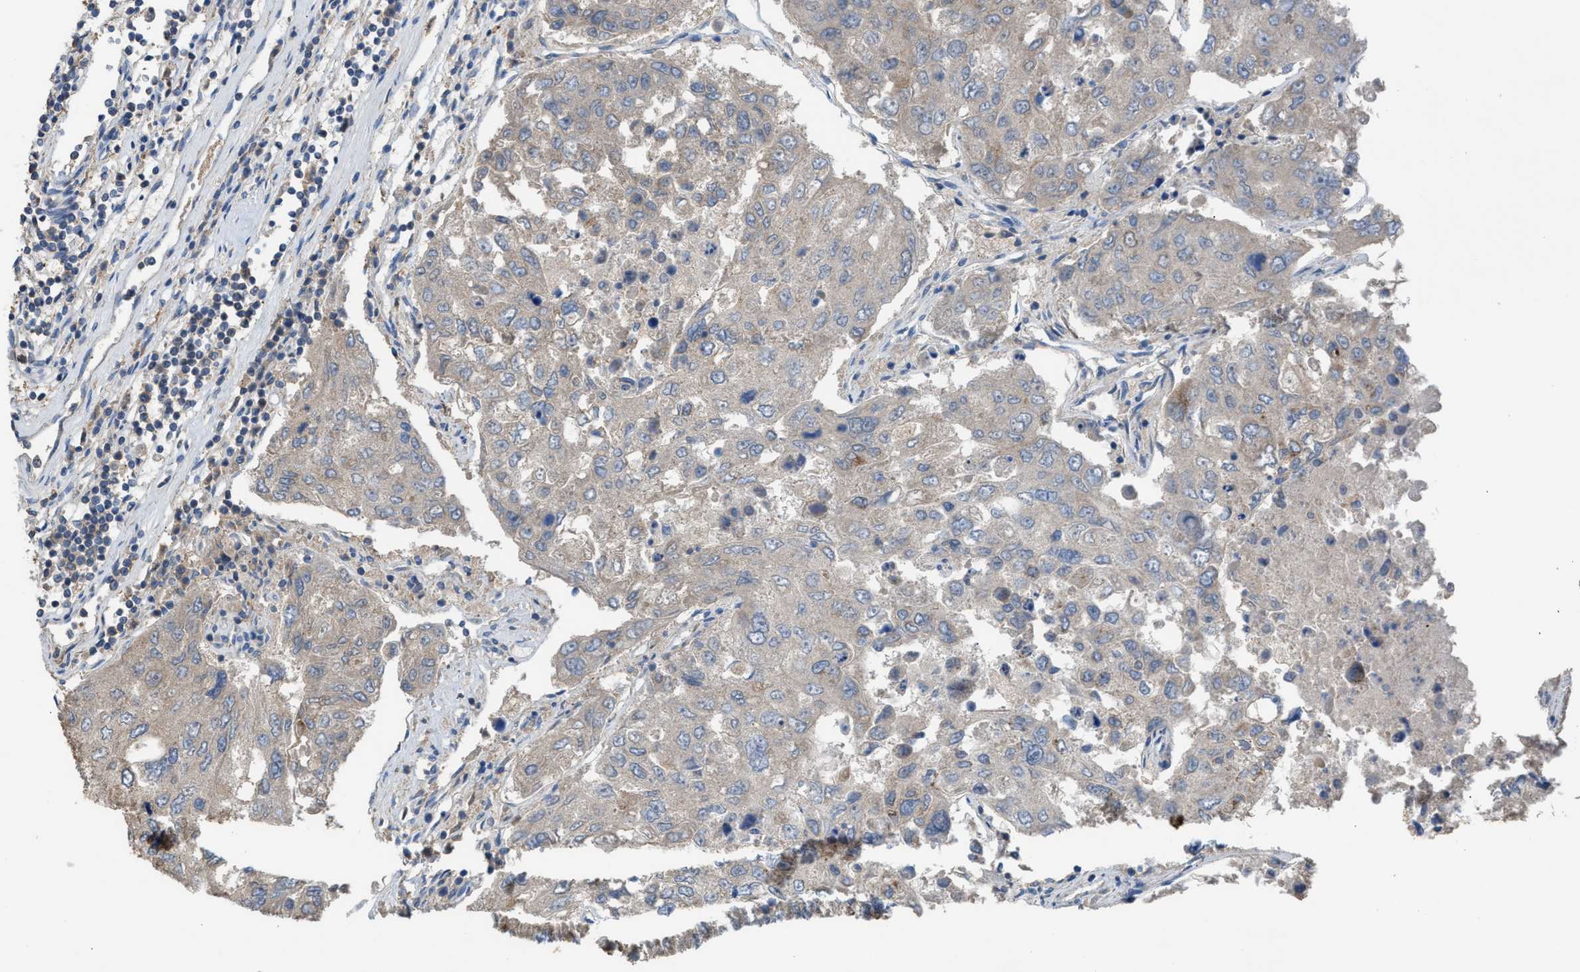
{"staining": {"intensity": "negative", "quantity": "none", "location": "none"}, "tissue": "urothelial cancer", "cell_type": "Tumor cells", "image_type": "cancer", "snomed": [{"axis": "morphology", "description": "Urothelial carcinoma, High grade"}, {"axis": "topography", "description": "Lymph node"}, {"axis": "topography", "description": "Urinary bladder"}], "caption": "Histopathology image shows no protein positivity in tumor cells of urothelial cancer tissue. Brightfield microscopy of immunohistochemistry (IHC) stained with DAB (brown) and hematoxylin (blue), captured at high magnification.", "gene": "TPK1", "patient": {"sex": "male", "age": 51}}